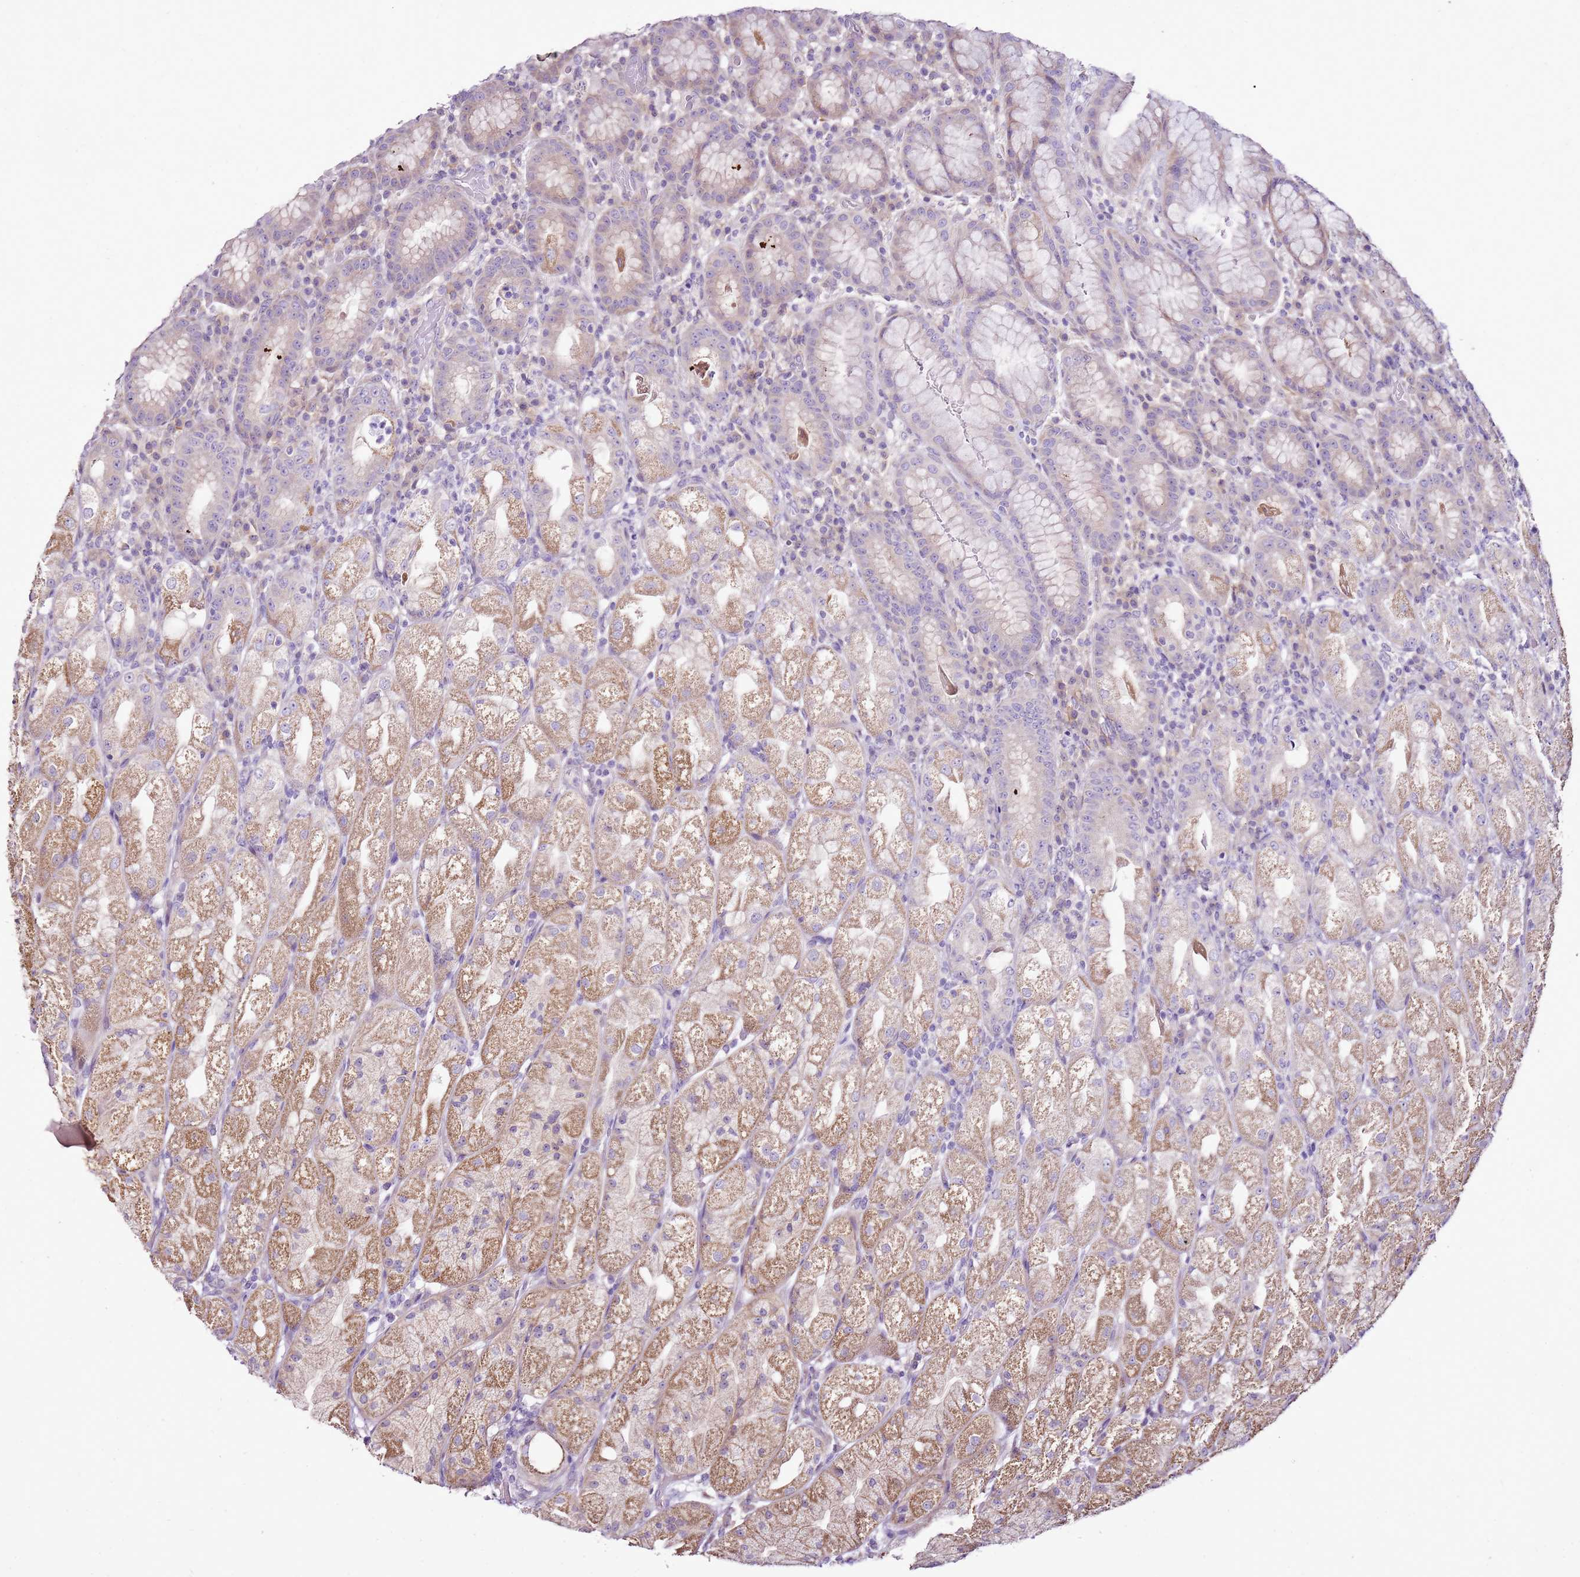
{"staining": {"intensity": "moderate", "quantity": "25%-75%", "location": "cytoplasmic/membranous"}, "tissue": "stomach", "cell_type": "Glandular cells", "image_type": "normal", "snomed": [{"axis": "morphology", "description": "Normal tissue, NOS"}, {"axis": "topography", "description": "Stomach, upper"}], "caption": "Immunohistochemical staining of benign human stomach shows moderate cytoplasmic/membranous protein staining in approximately 25%-75% of glandular cells. (brown staining indicates protein expression, while blue staining denotes nuclei).", "gene": "SLC38A5", "patient": {"sex": "male", "age": 52}}